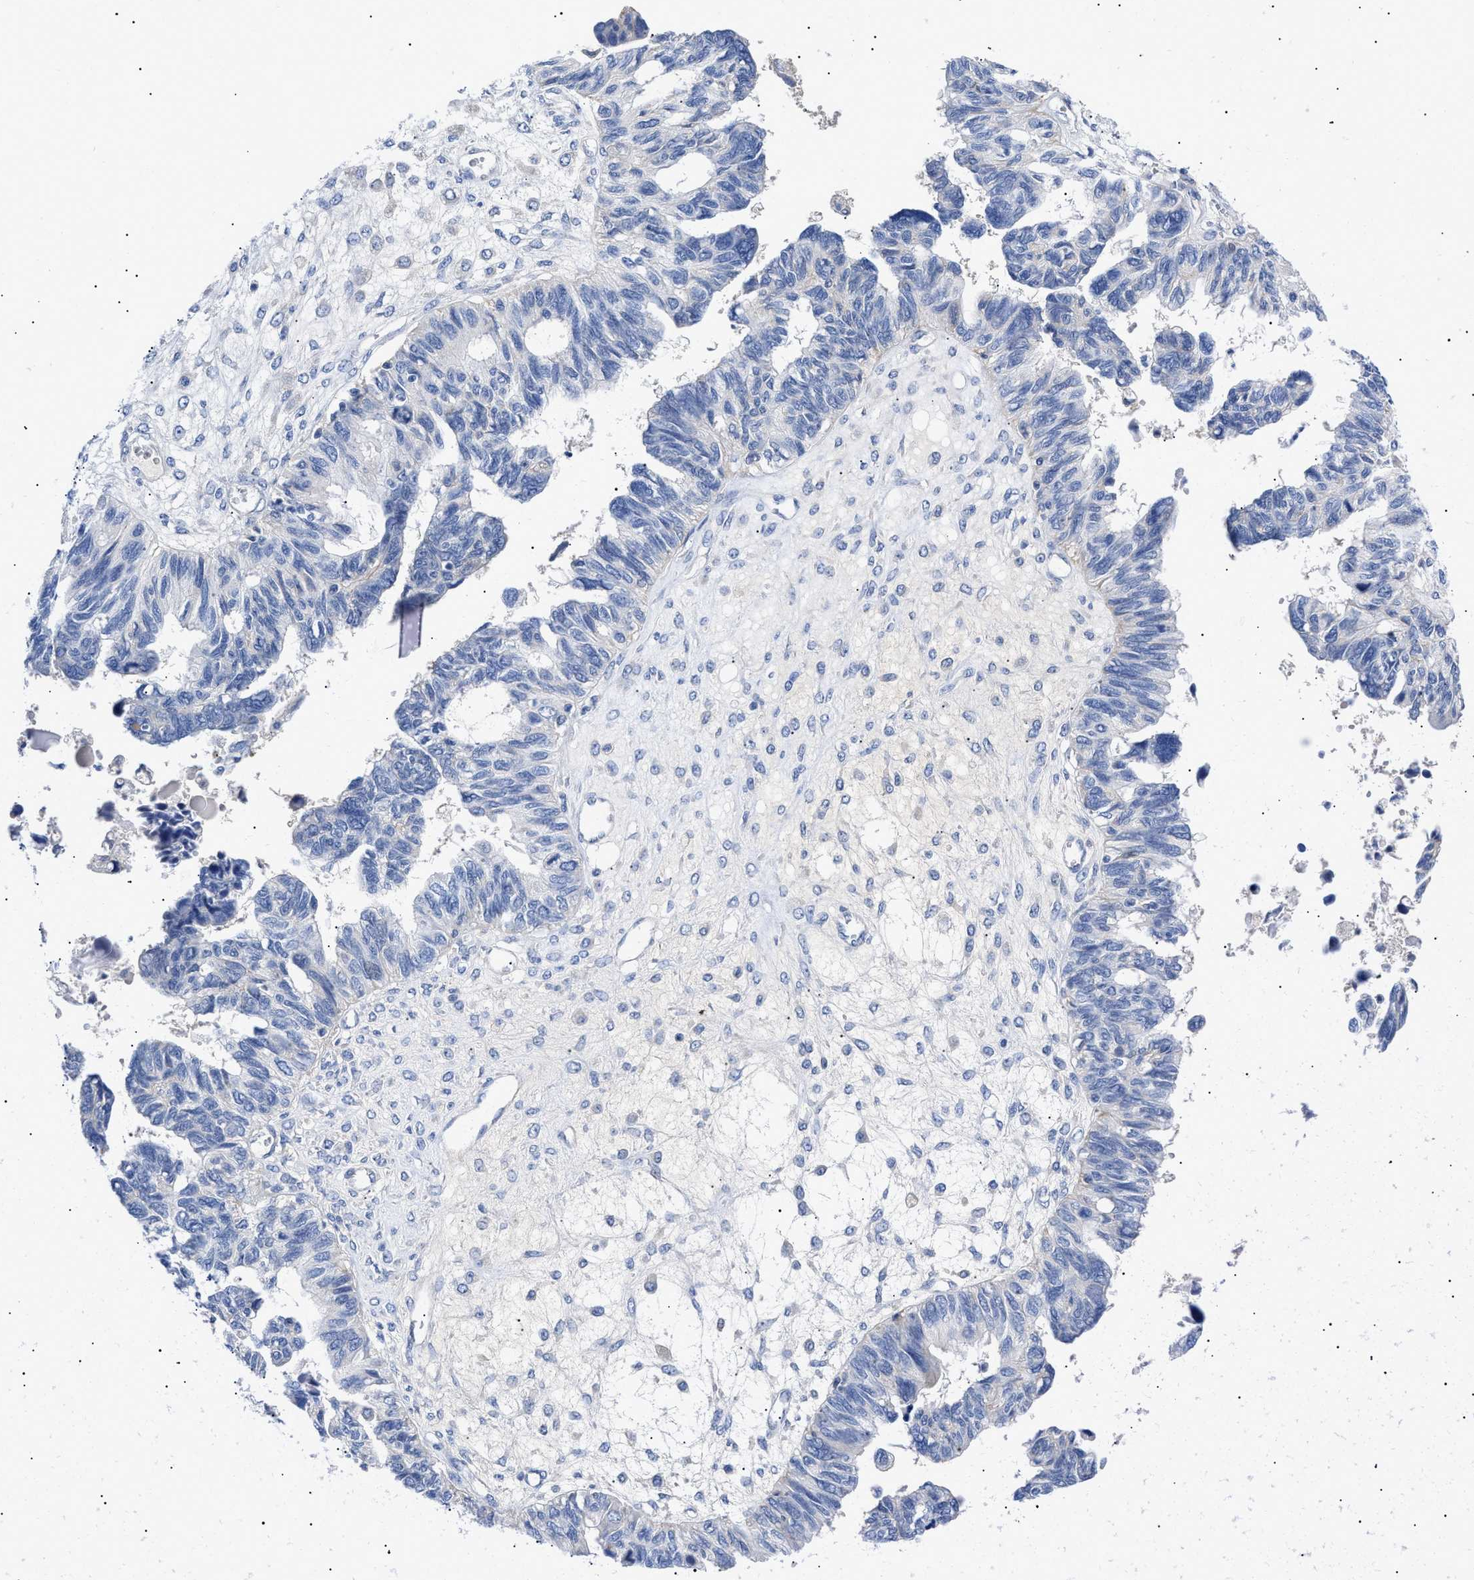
{"staining": {"intensity": "negative", "quantity": "none", "location": "none"}, "tissue": "ovarian cancer", "cell_type": "Tumor cells", "image_type": "cancer", "snomed": [{"axis": "morphology", "description": "Cystadenocarcinoma, serous, NOS"}, {"axis": "topography", "description": "Ovary"}], "caption": "The immunohistochemistry (IHC) photomicrograph has no significant staining in tumor cells of ovarian cancer (serous cystadenocarcinoma) tissue. (Brightfield microscopy of DAB immunohistochemistry (IHC) at high magnification).", "gene": "ACKR1", "patient": {"sex": "female", "age": 79}}